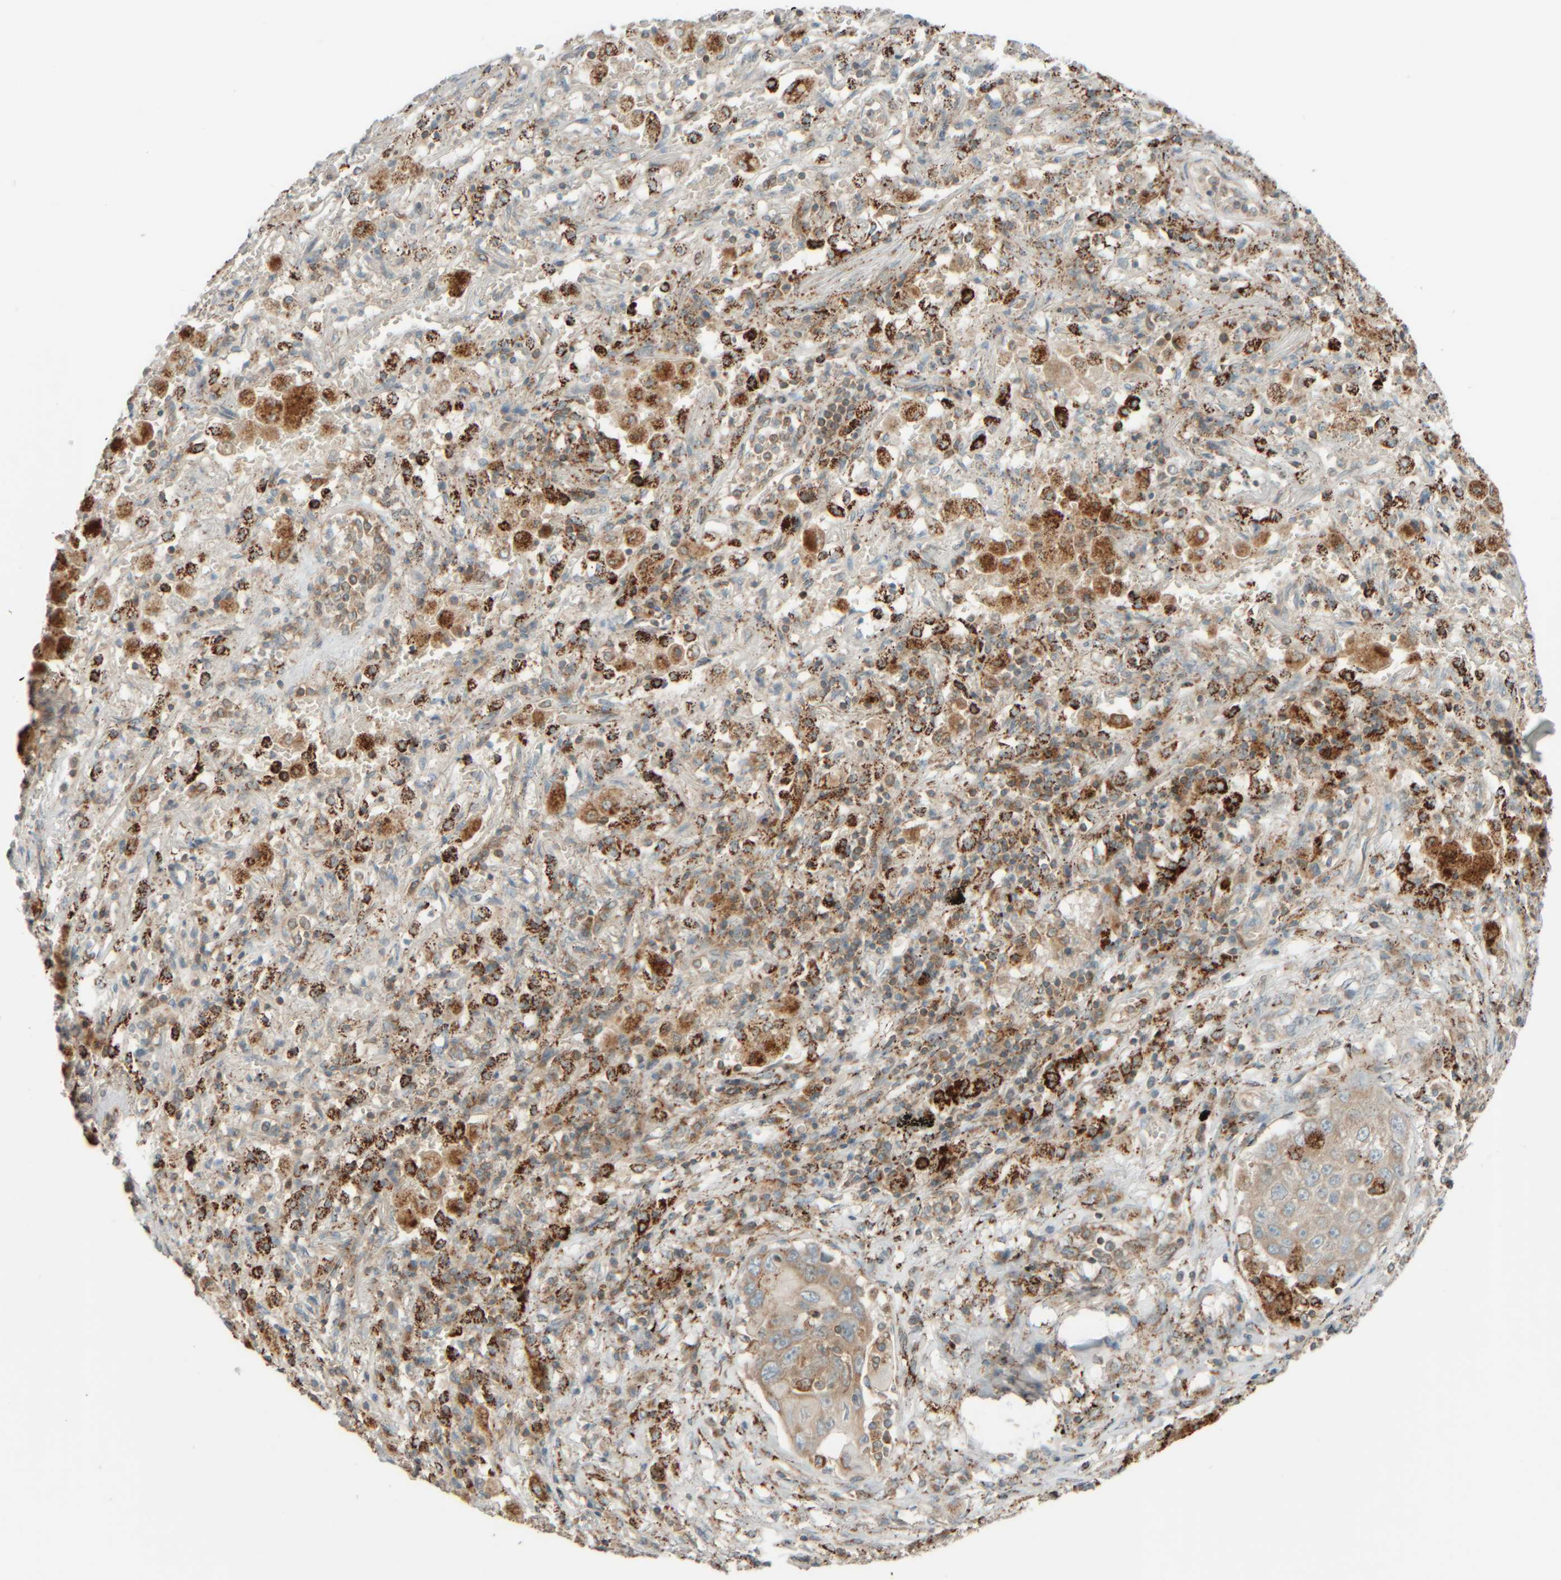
{"staining": {"intensity": "weak", "quantity": "25%-75%", "location": "cytoplasmic/membranous"}, "tissue": "lung cancer", "cell_type": "Tumor cells", "image_type": "cancer", "snomed": [{"axis": "morphology", "description": "Squamous cell carcinoma, NOS"}, {"axis": "topography", "description": "Lung"}], "caption": "A brown stain shows weak cytoplasmic/membranous expression of a protein in lung cancer tumor cells.", "gene": "SPAG5", "patient": {"sex": "male", "age": 61}}